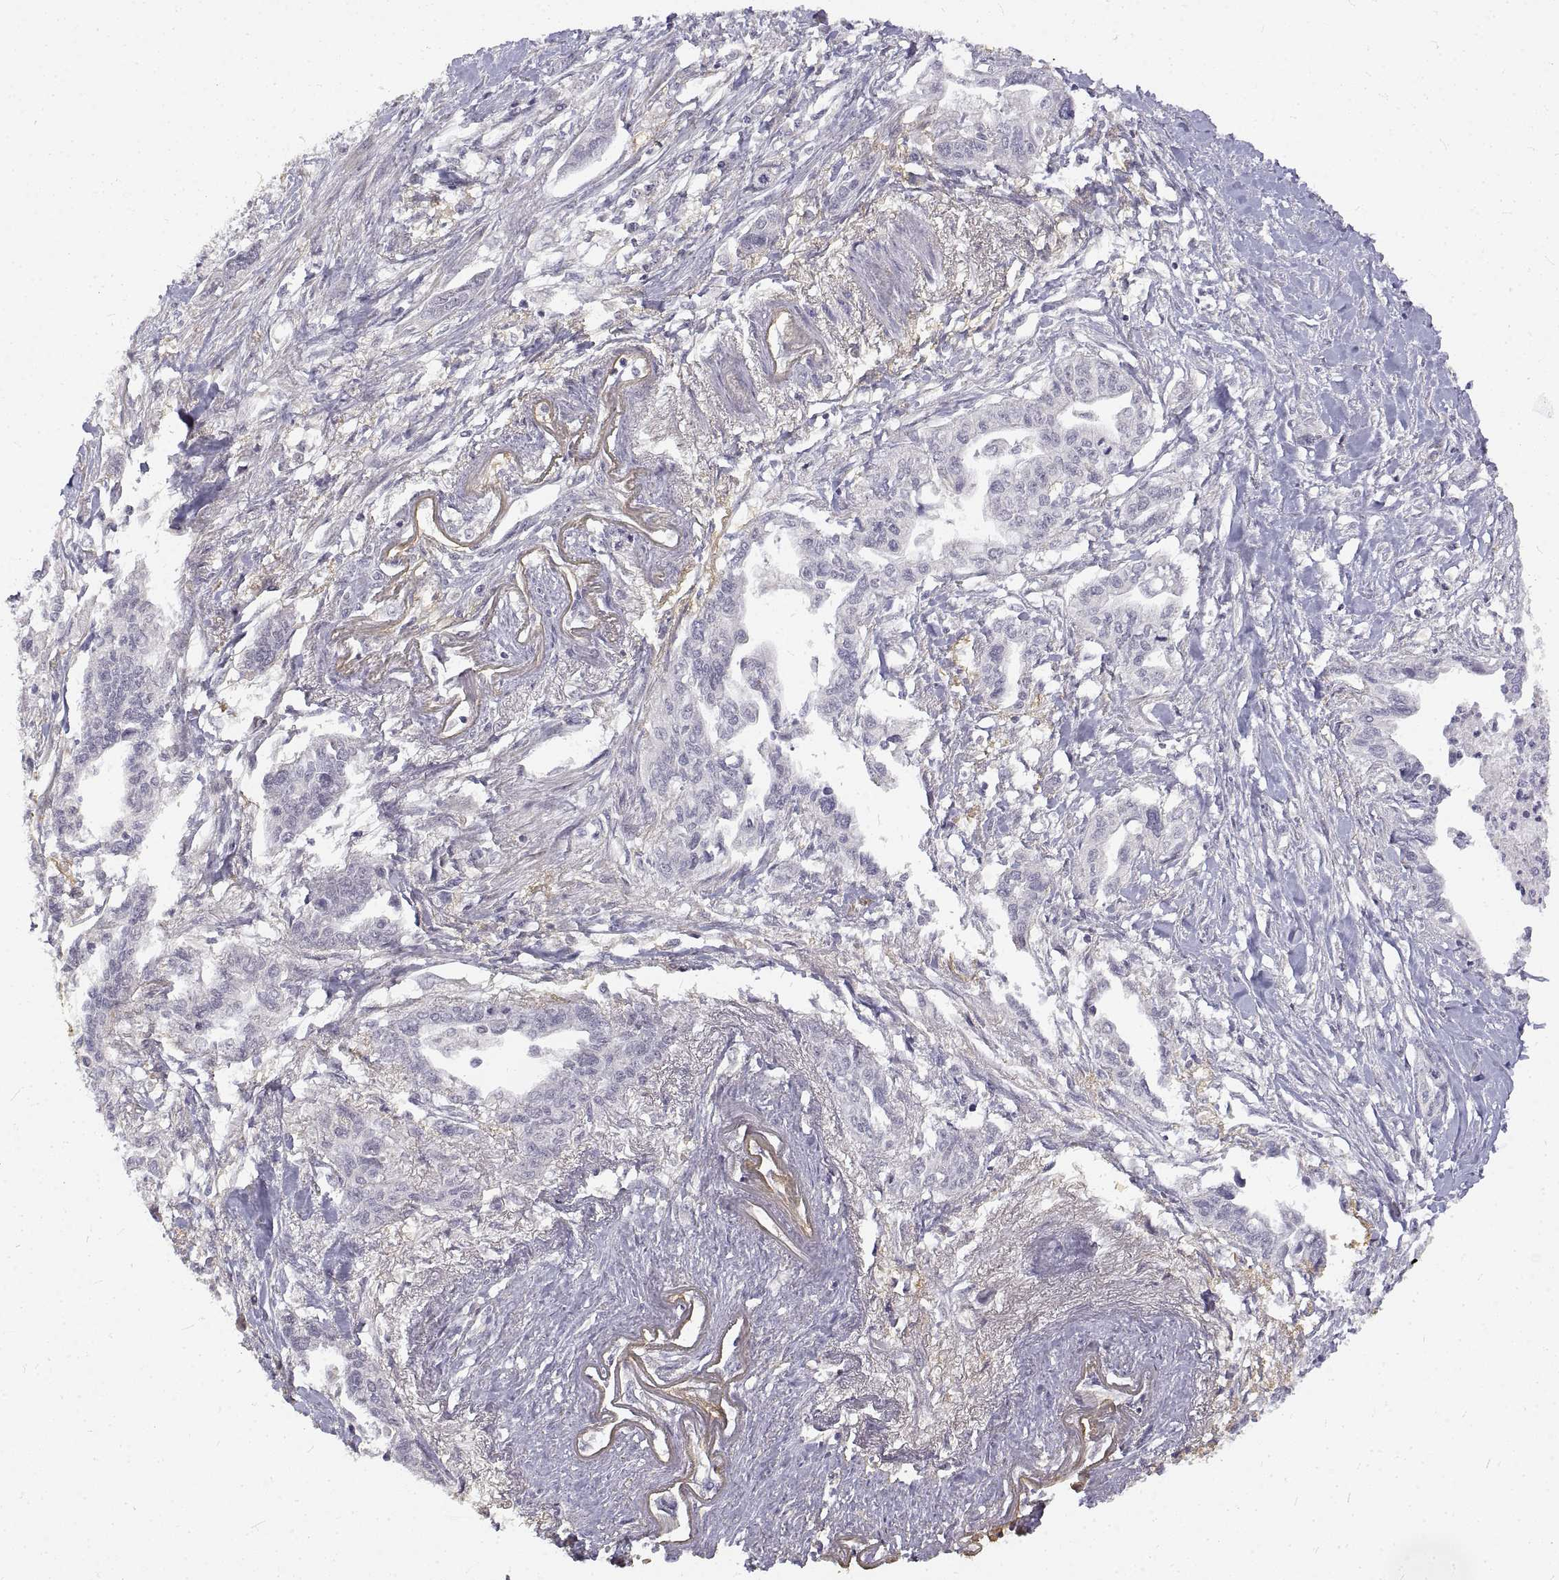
{"staining": {"intensity": "negative", "quantity": "none", "location": "none"}, "tissue": "pancreatic cancer", "cell_type": "Tumor cells", "image_type": "cancer", "snomed": [{"axis": "morphology", "description": "Adenocarcinoma, NOS"}, {"axis": "topography", "description": "Pancreas"}], "caption": "IHC histopathology image of pancreatic cancer (adenocarcinoma) stained for a protein (brown), which displays no staining in tumor cells. (DAB (3,3'-diaminobenzidine) immunohistochemistry (IHC), high magnification).", "gene": "ANO2", "patient": {"sex": "male", "age": 60}}